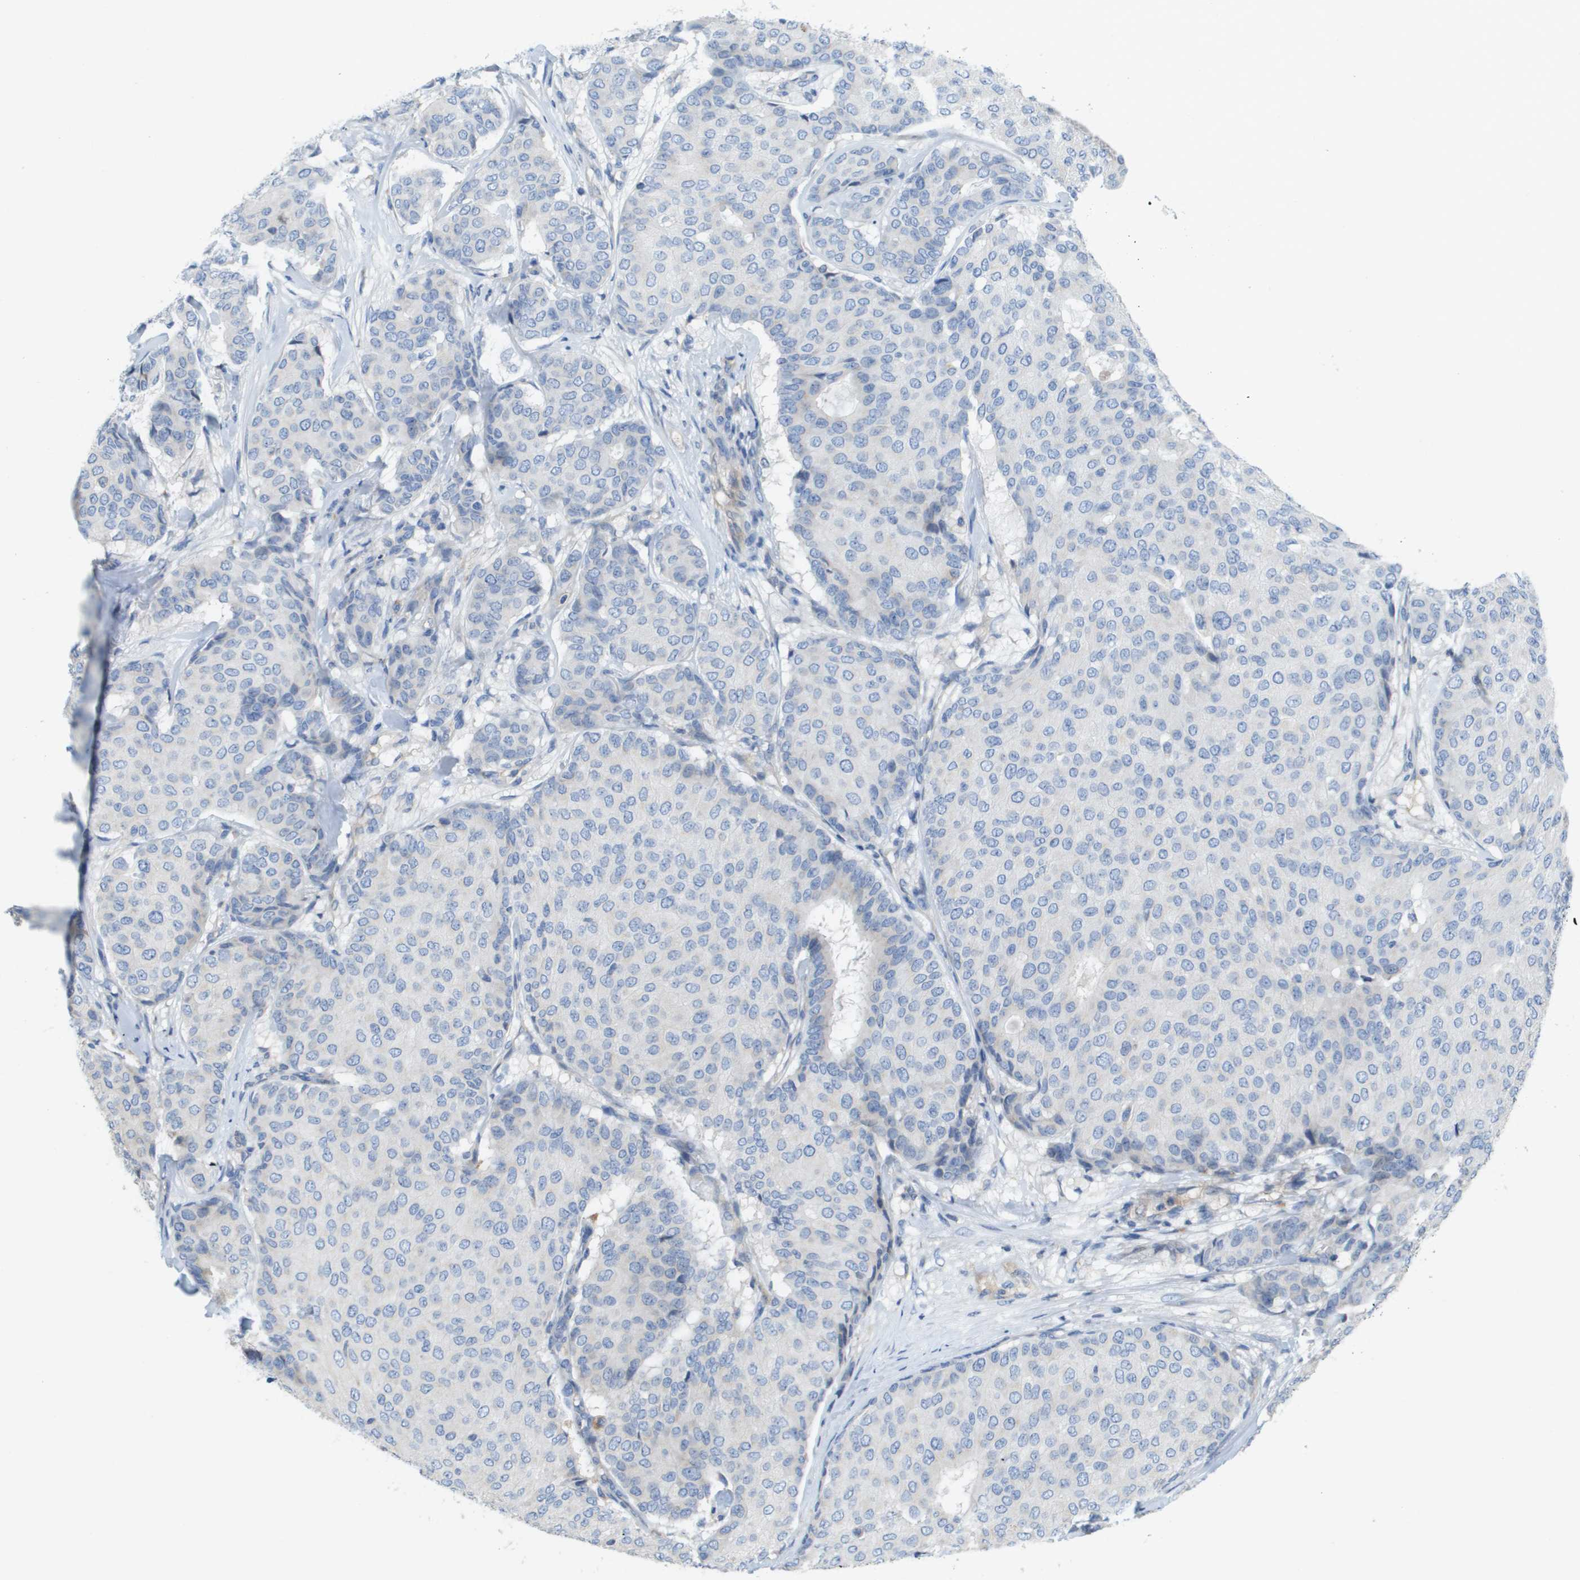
{"staining": {"intensity": "negative", "quantity": "none", "location": "none"}, "tissue": "breast cancer", "cell_type": "Tumor cells", "image_type": "cancer", "snomed": [{"axis": "morphology", "description": "Duct carcinoma"}, {"axis": "topography", "description": "Breast"}], "caption": "High magnification brightfield microscopy of breast cancer stained with DAB (3,3'-diaminobenzidine) (brown) and counterstained with hematoxylin (blue): tumor cells show no significant expression.", "gene": "CASP10", "patient": {"sex": "female", "age": 75}}